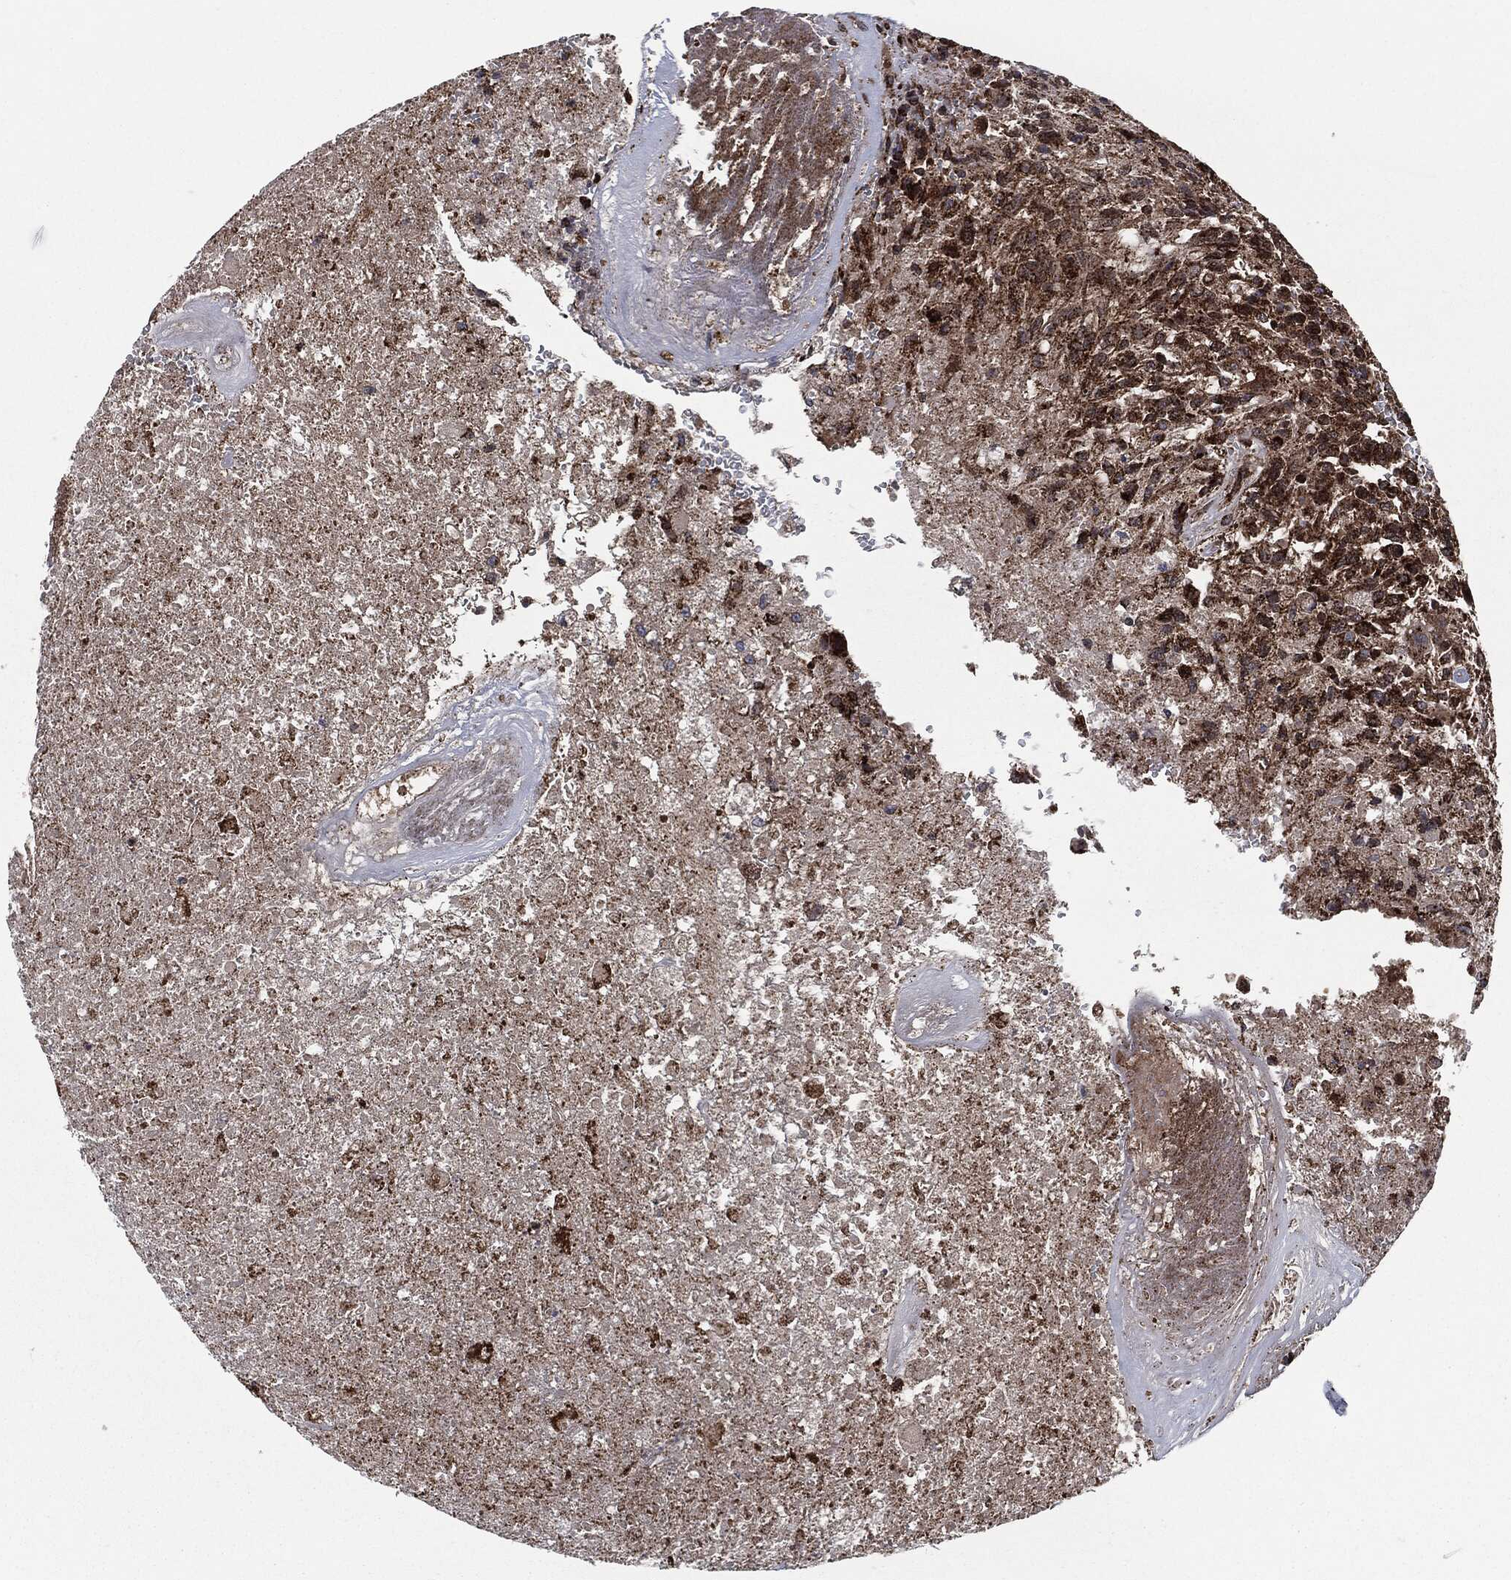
{"staining": {"intensity": "strong", "quantity": "25%-75%", "location": "cytoplasmic/membranous"}, "tissue": "glioma", "cell_type": "Tumor cells", "image_type": "cancer", "snomed": [{"axis": "morphology", "description": "Glioma, malignant, High grade"}, {"axis": "topography", "description": "Brain"}], "caption": "Strong cytoplasmic/membranous protein expression is present in about 25%-75% of tumor cells in malignant high-grade glioma.", "gene": "FH", "patient": {"sex": "male", "age": 56}}